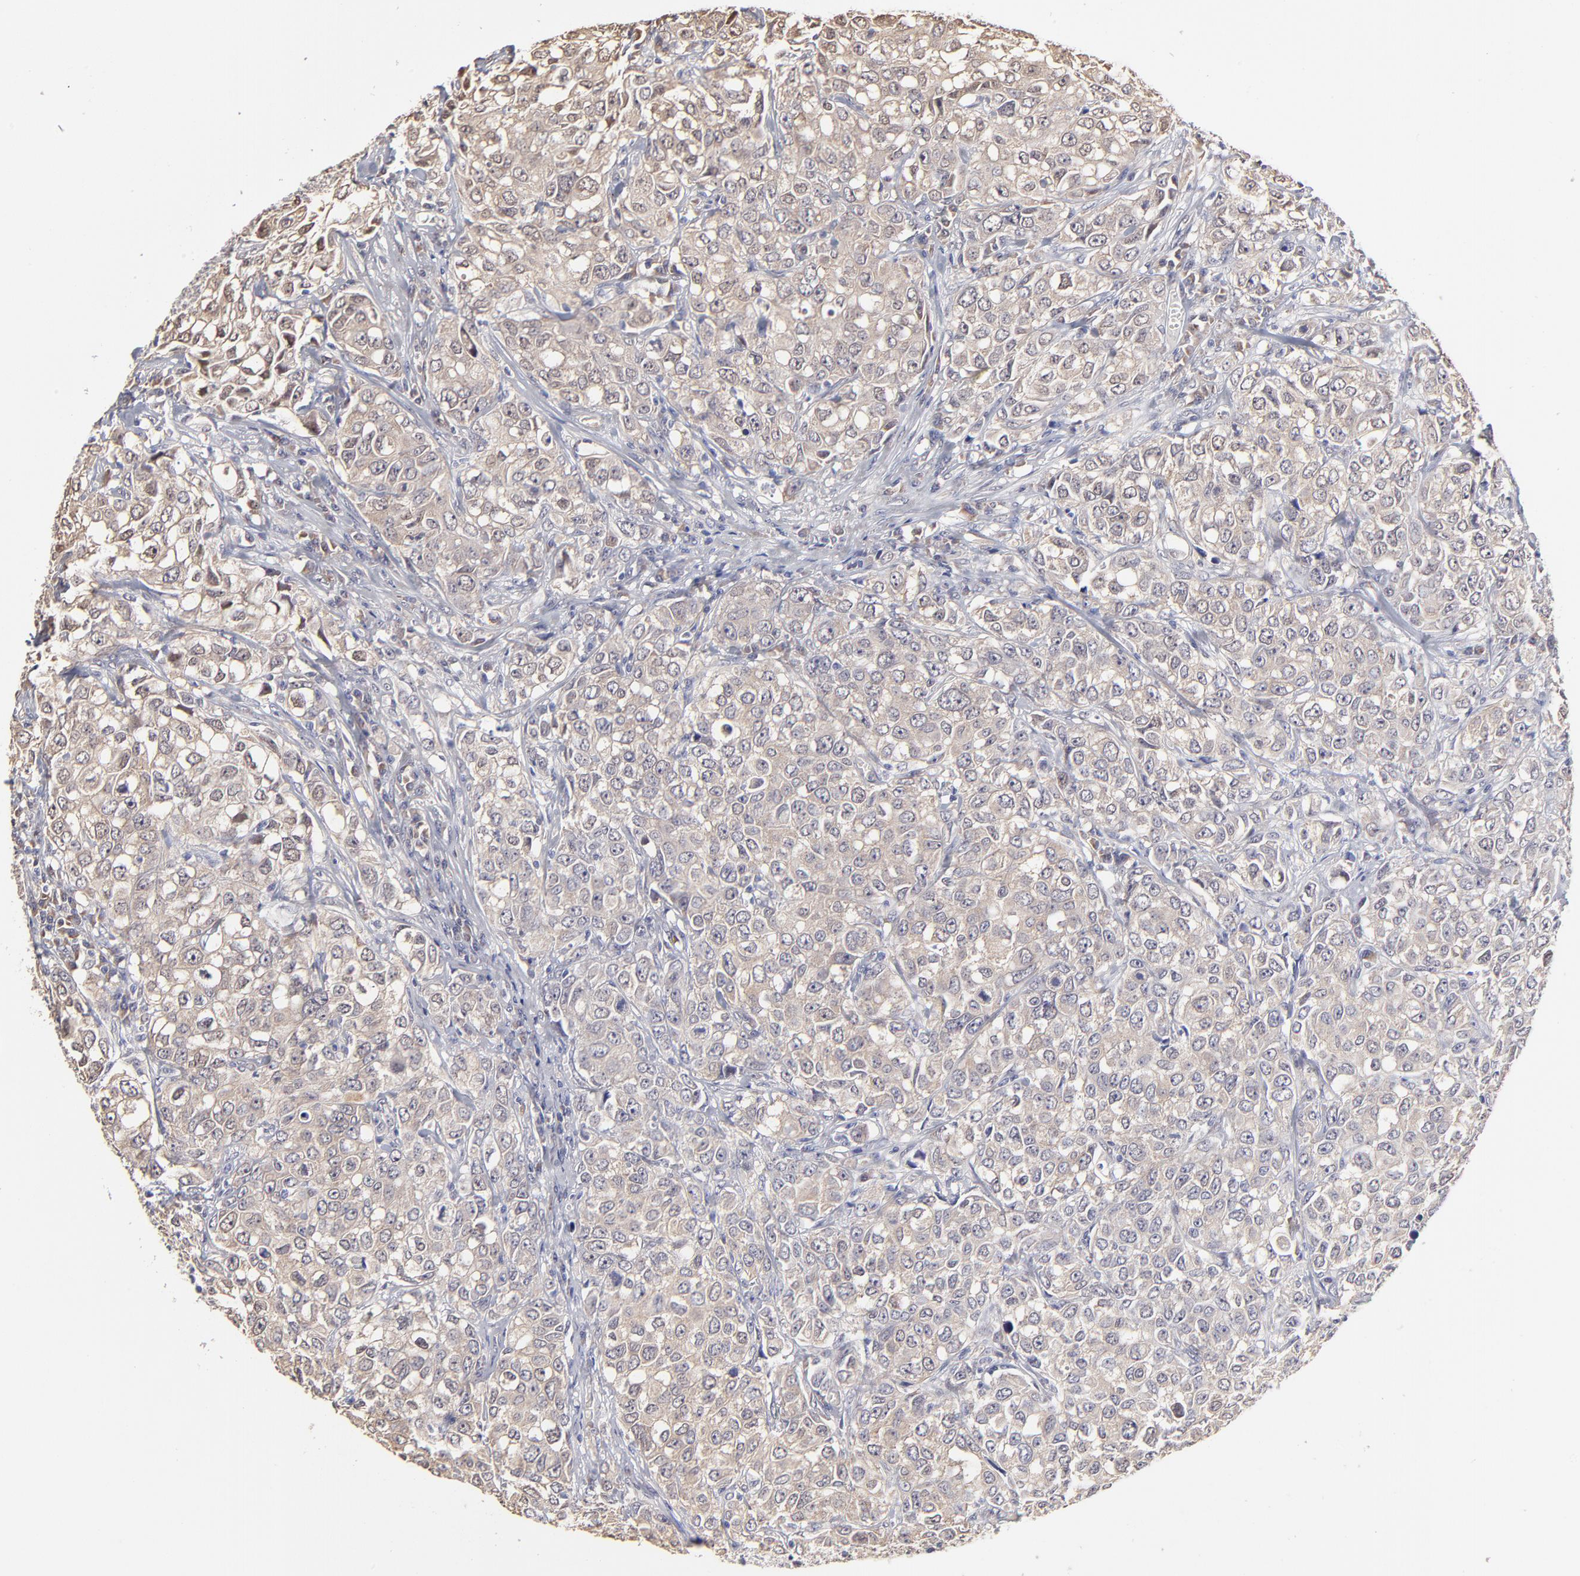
{"staining": {"intensity": "weak", "quantity": ">75%", "location": "cytoplasmic/membranous"}, "tissue": "urothelial cancer", "cell_type": "Tumor cells", "image_type": "cancer", "snomed": [{"axis": "morphology", "description": "Urothelial carcinoma, High grade"}, {"axis": "topography", "description": "Urinary bladder"}], "caption": "Urothelial cancer stained with immunohistochemistry shows weak cytoplasmic/membranous expression in approximately >75% of tumor cells. Nuclei are stained in blue.", "gene": "ZNF10", "patient": {"sex": "female", "age": 75}}